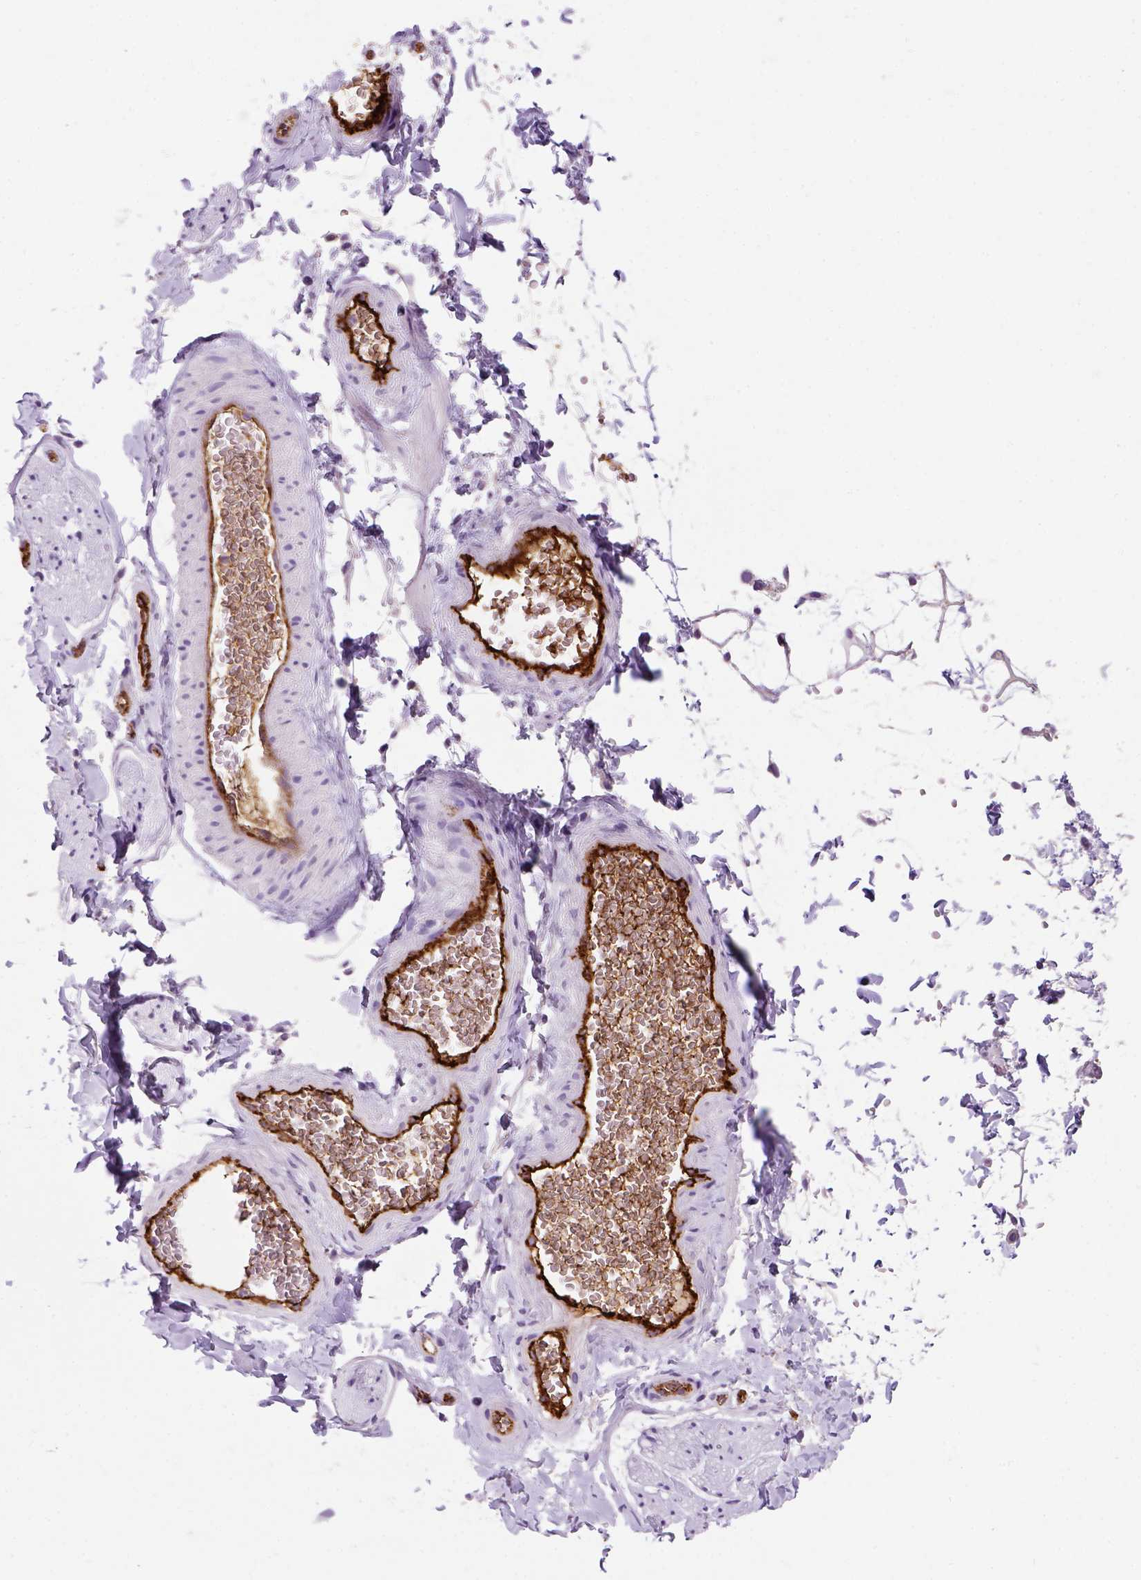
{"staining": {"intensity": "negative", "quantity": "none", "location": "none"}, "tissue": "adipose tissue", "cell_type": "Adipocytes", "image_type": "normal", "snomed": [{"axis": "morphology", "description": "Normal tissue, NOS"}, {"axis": "topography", "description": "Smooth muscle"}, {"axis": "topography", "description": "Peripheral nerve tissue"}], "caption": "A photomicrograph of adipose tissue stained for a protein exhibits no brown staining in adipocytes.", "gene": "VWF", "patient": {"sex": "male", "age": 22}}